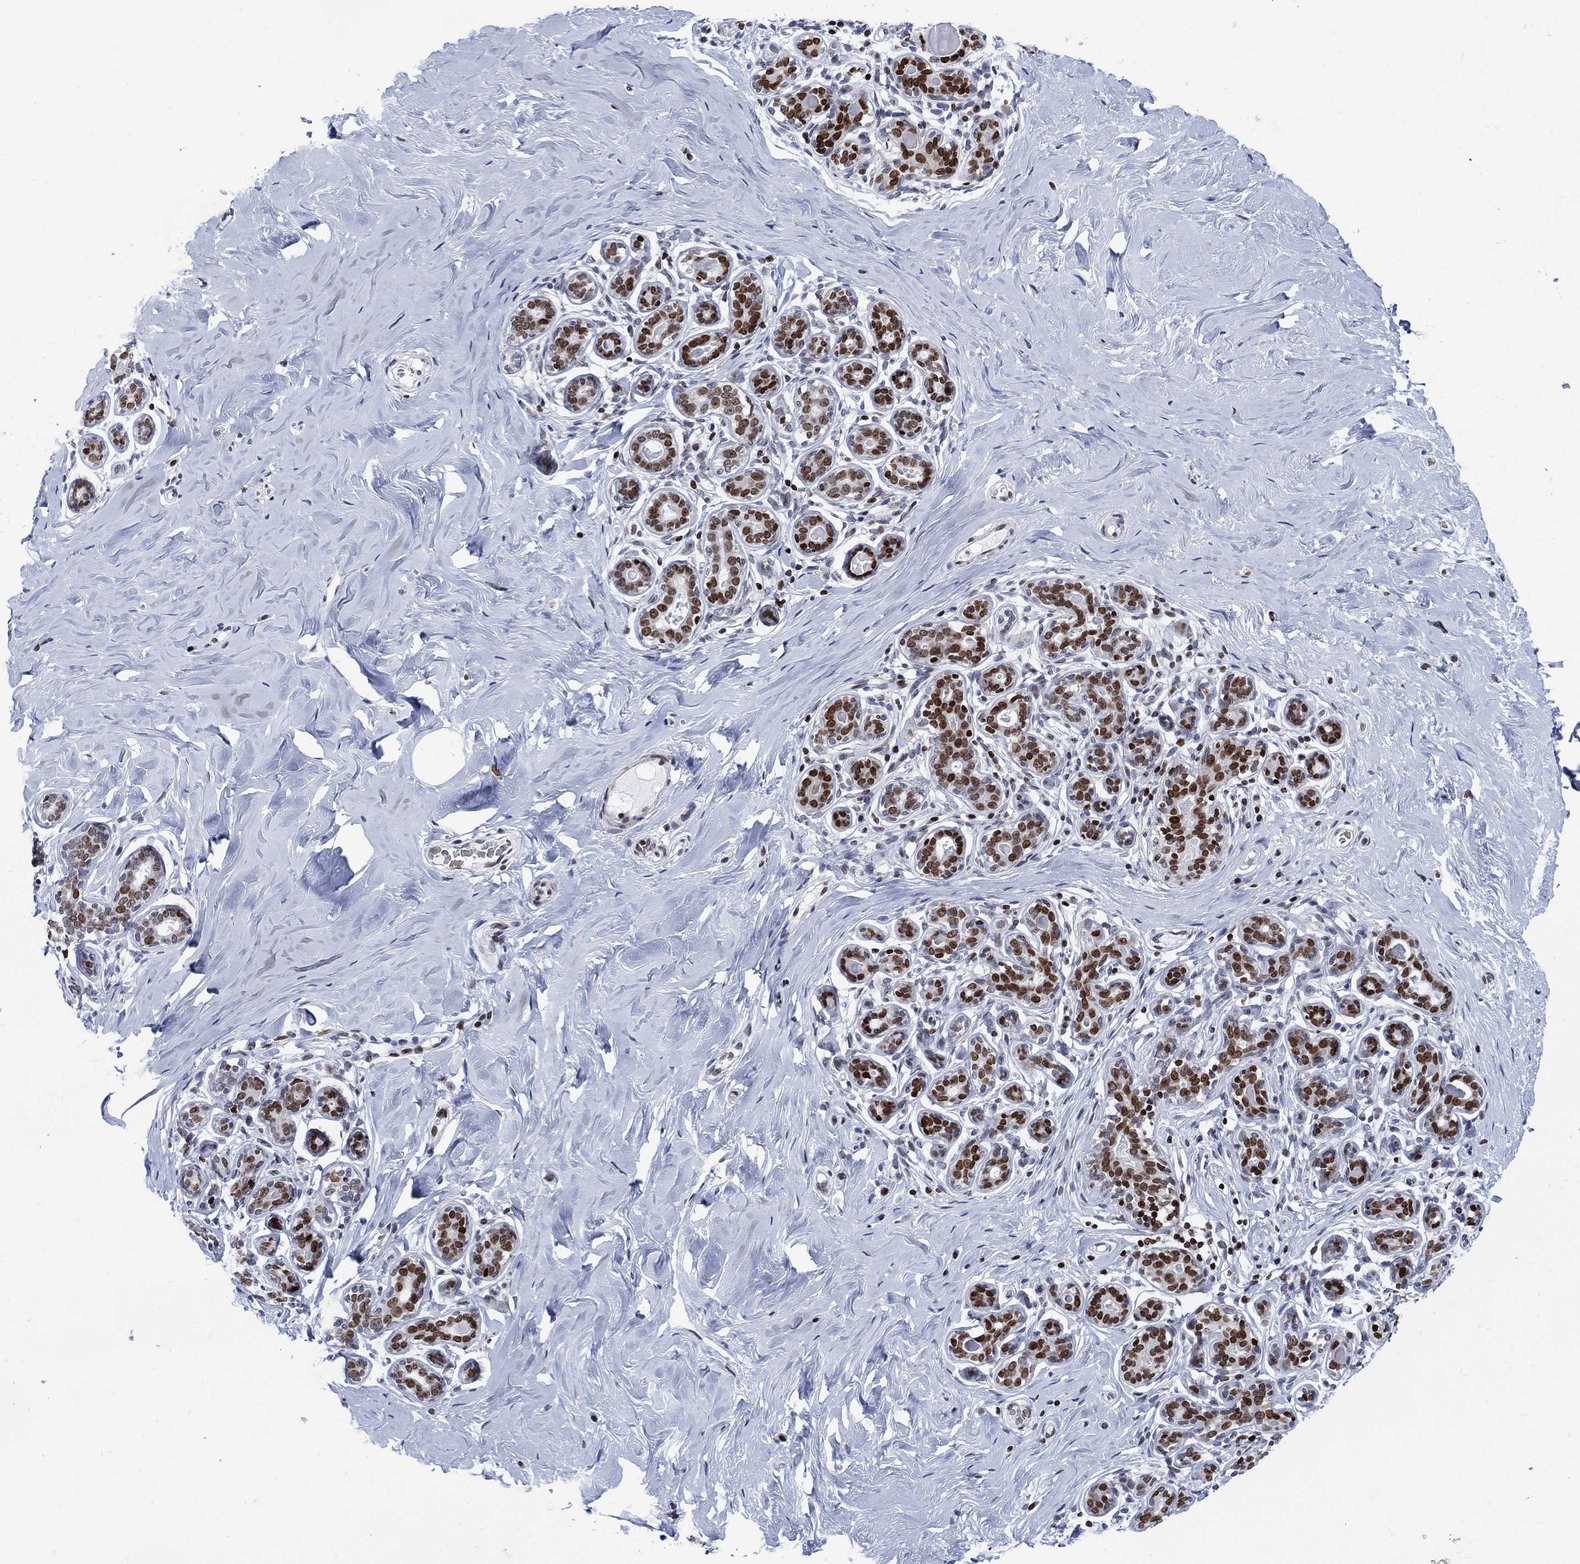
{"staining": {"intensity": "negative", "quantity": "none", "location": "none"}, "tissue": "breast", "cell_type": "Adipocytes", "image_type": "normal", "snomed": [{"axis": "morphology", "description": "Normal tissue, NOS"}, {"axis": "topography", "description": "Skin"}, {"axis": "topography", "description": "Breast"}], "caption": "An image of breast stained for a protein shows no brown staining in adipocytes. The staining is performed using DAB brown chromogen with nuclei counter-stained in using hematoxylin.", "gene": "HMGA1", "patient": {"sex": "female", "age": 43}}